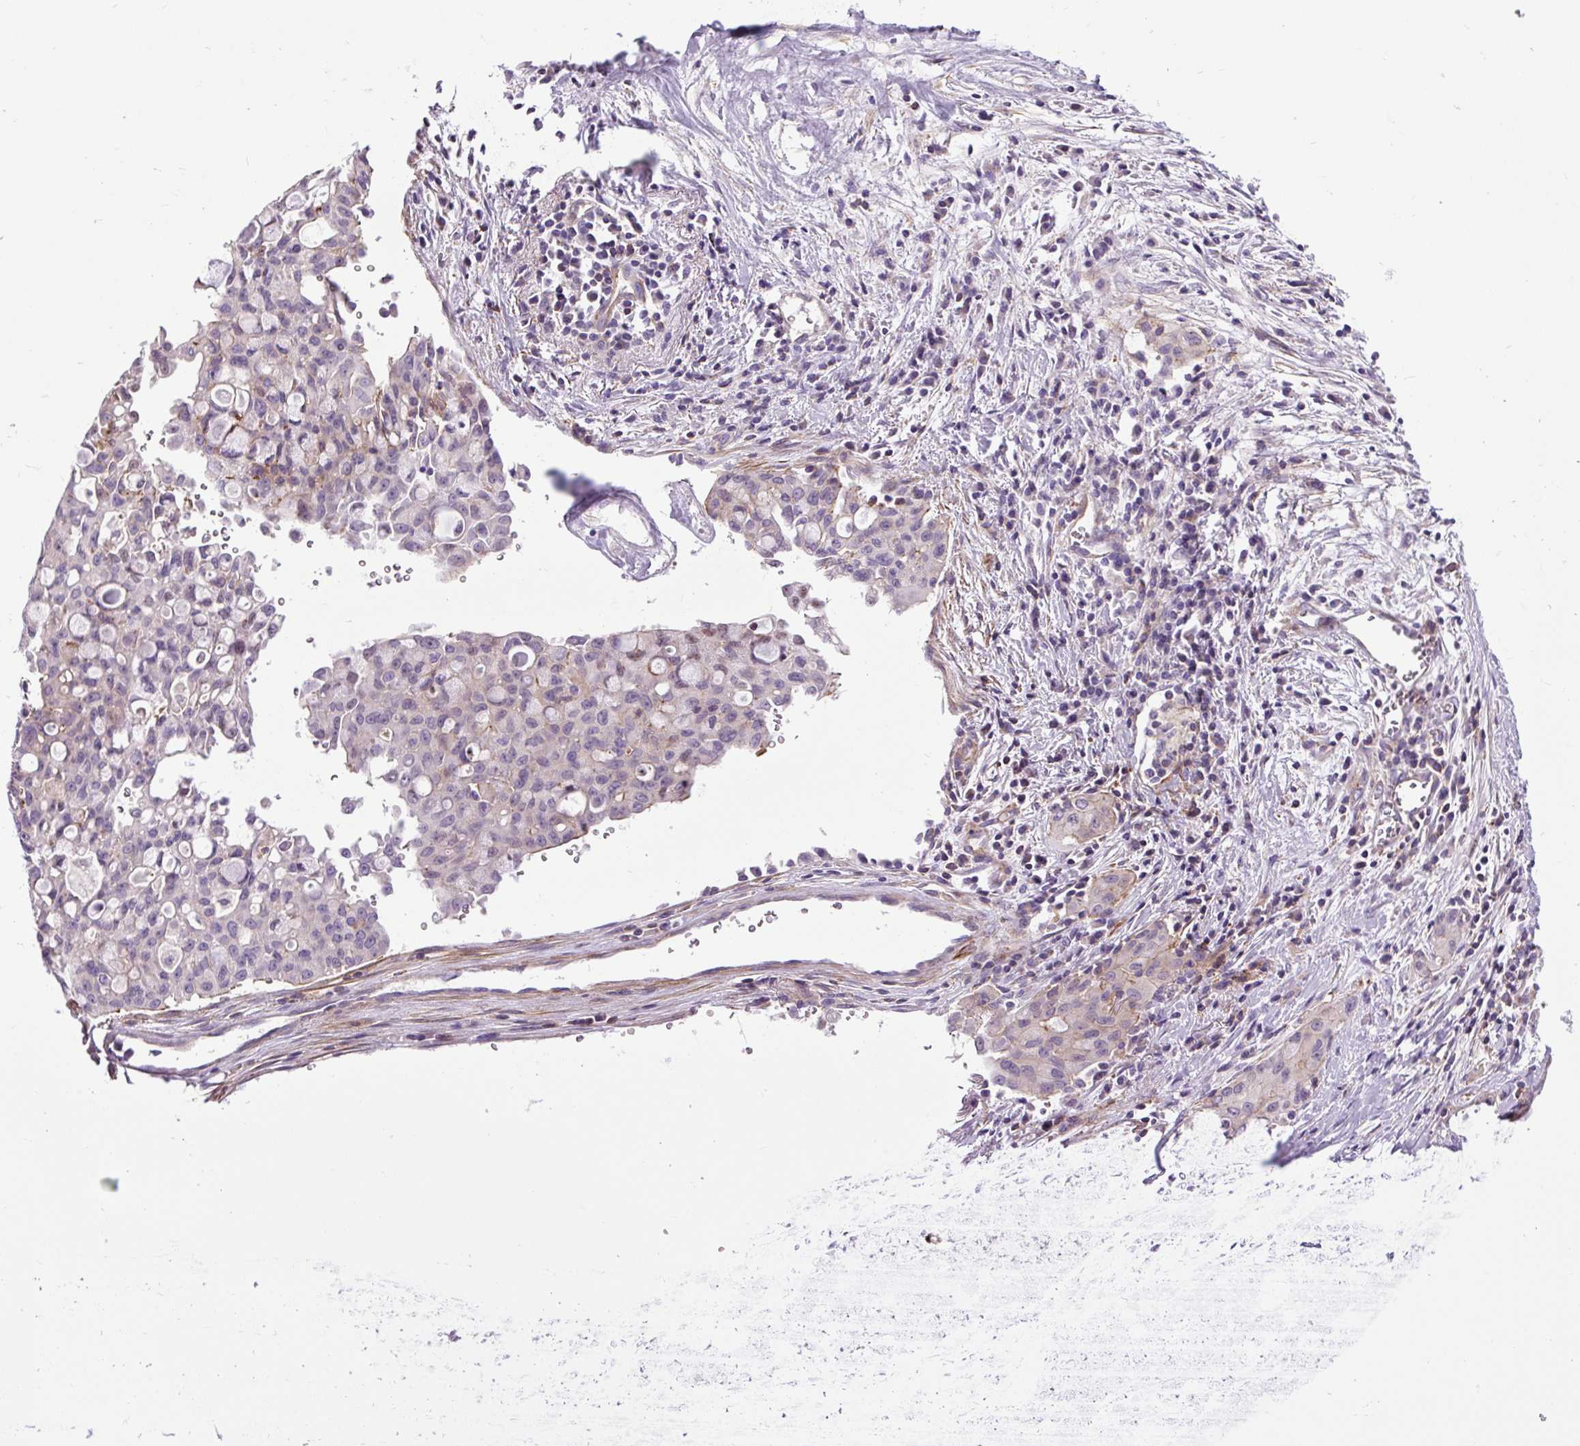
{"staining": {"intensity": "negative", "quantity": "none", "location": "none"}, "tissue": "lung cancer", "cell_type": "Tumor cells", "image_type": "cancer", "snomed": [{"axis": "morphology", "description": "Adenocarcinoma, NOS"}, {"axis": "topography", "description": "Lung"}], "caption": "IHC histopathology image of neoplastic tissue: human adenocarcinoma (lung) stained with DAB demonstrates no significant protein staining in tumor cells. Brightfield microscopy of IHC stained with DAB (3,3'-diaminobenzidine) (brown) and hematoxylin (blue), captured at high magnification.", "gene": "ZNF197", "patient": {"sex": "female", "age": 44}}